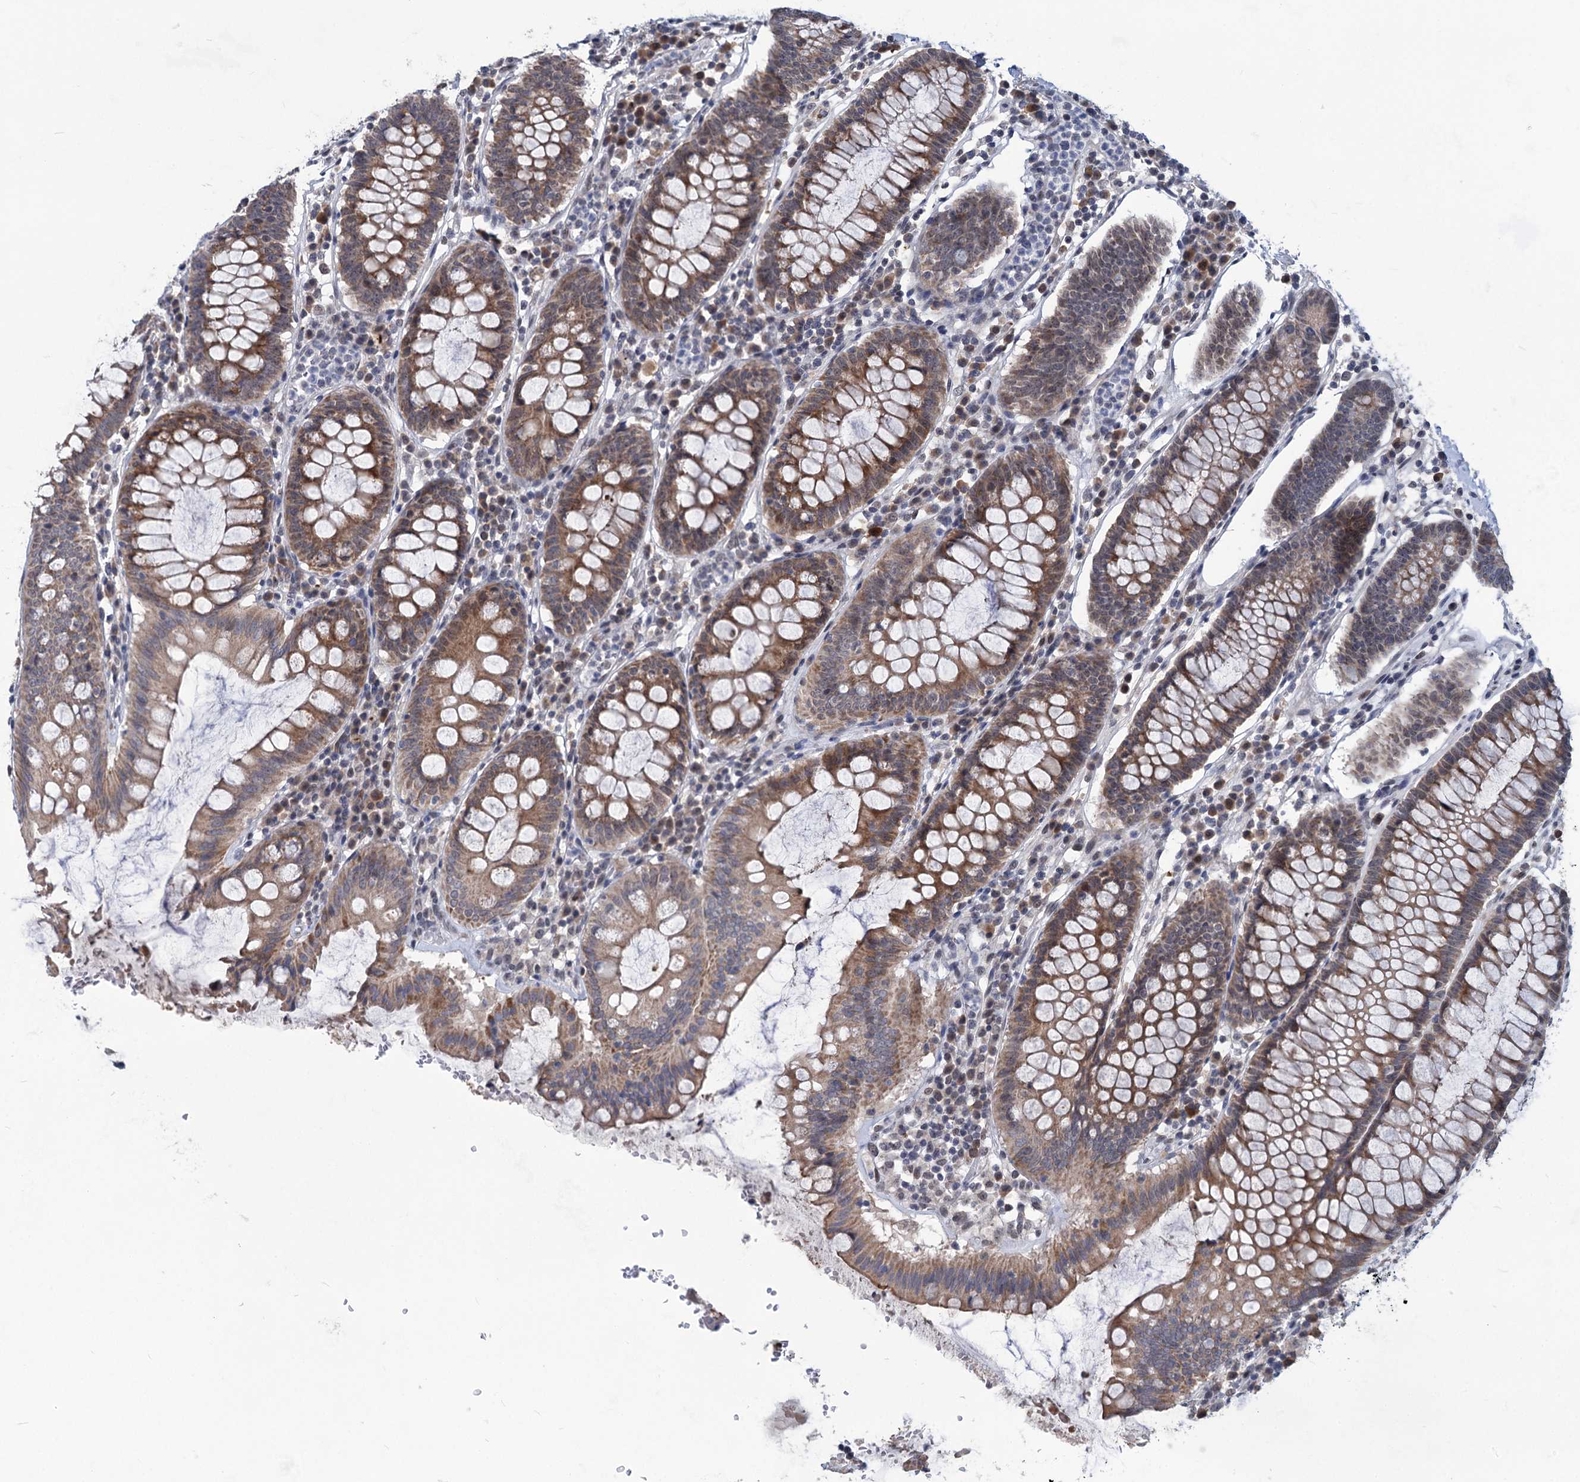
{"staining": {"intensity": "moderate", "quantity": ">75%", "location": "cytoplasmic/membranous"}, "tissue": "colorectal cancer", "cell_type": "Tumor cells", "image_type": "cancer", "snomed": [{"axis": "morphology", "description": "Normal tissue, NOS"}, {"axis": "morphology", "description": "Adenocarcinoma, NOS"}, {"axis": "topography", "description": "Colon"}], "caption": "Immunohistochemistry image of human colorectal adenocarcinoma stained for a protein (brown), which displays medium levels of moderate cytoplasmic/membranous expression in approximately >75% of tumor cells.", "gene": "TTC17", "patient": {"sex": "female", "age": 75}}